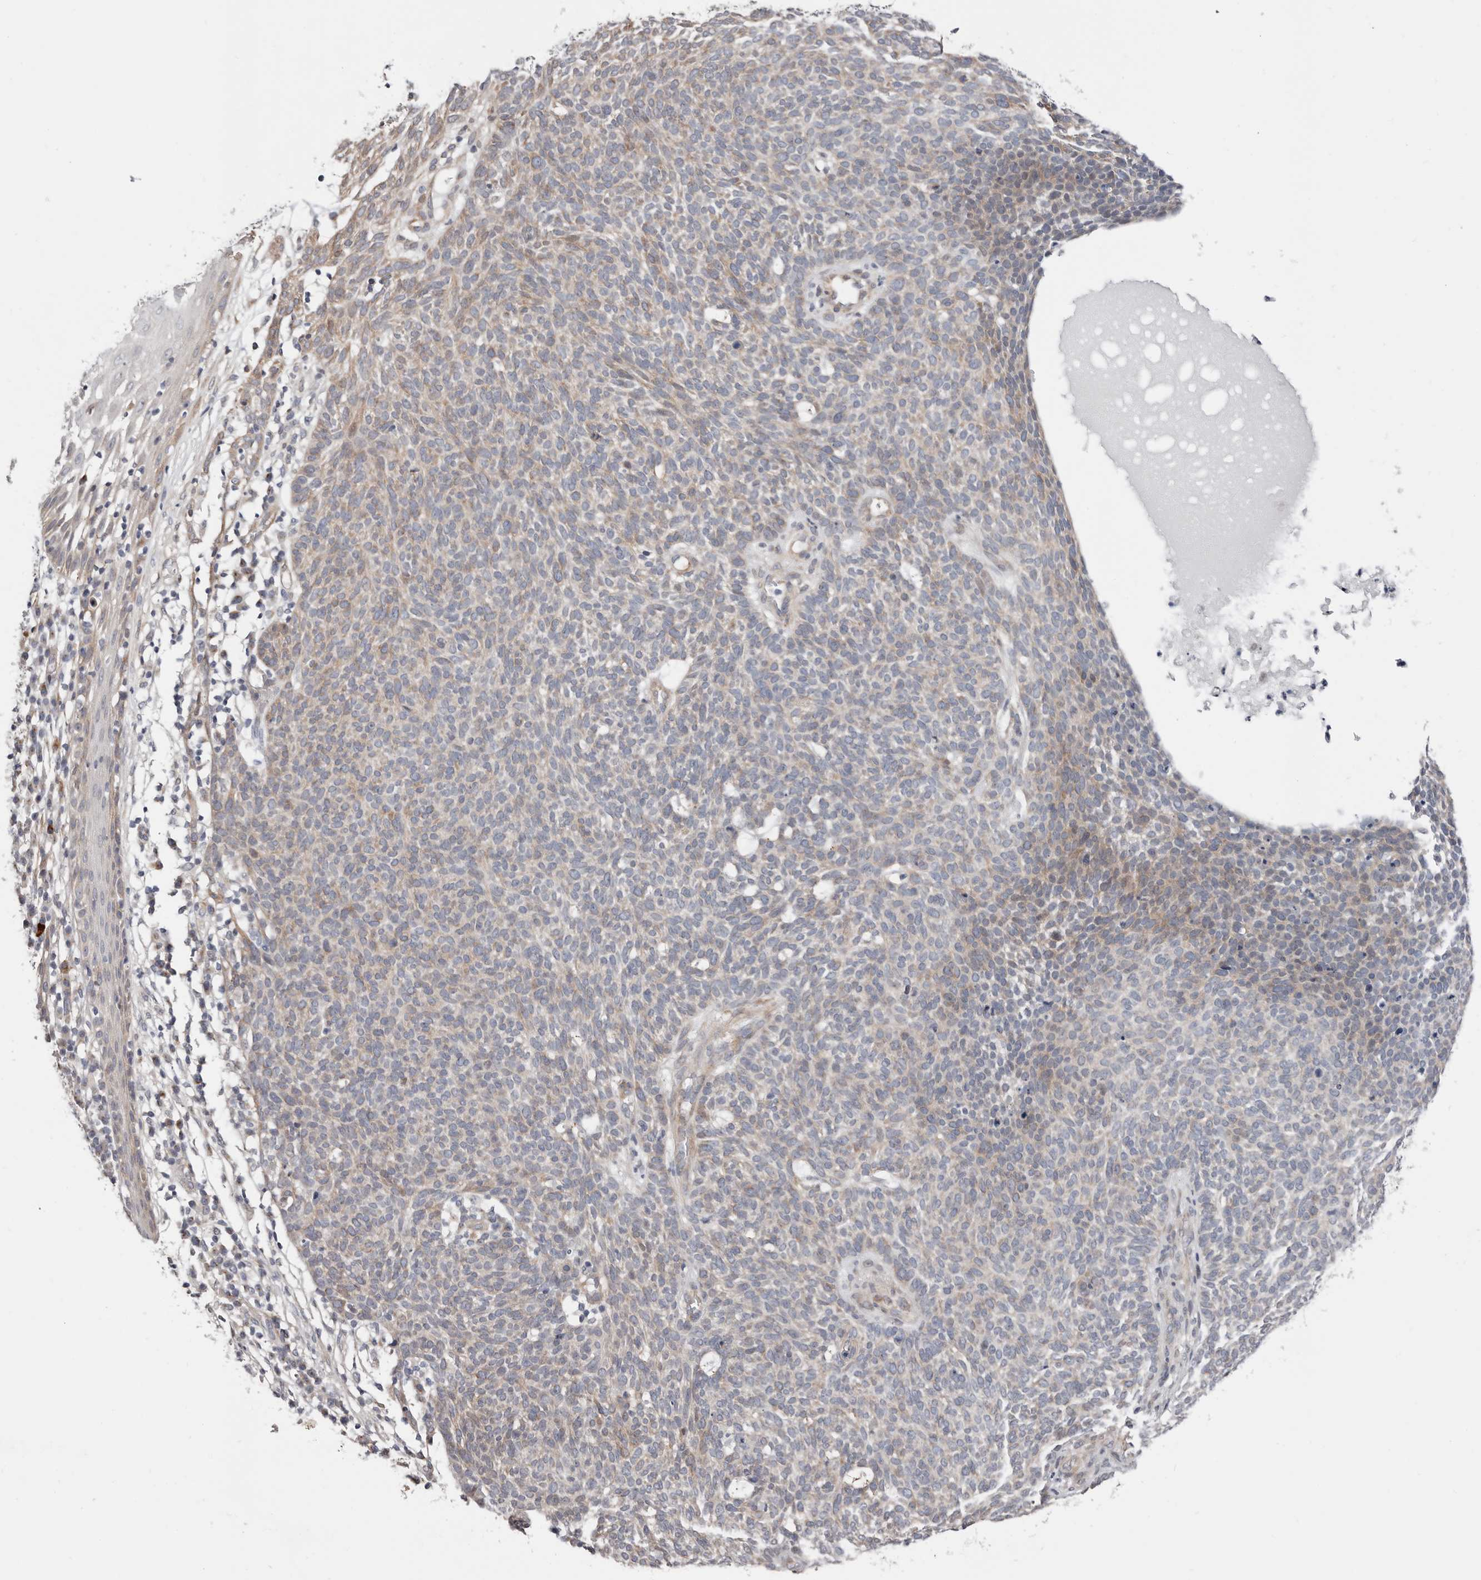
{"staining": {"intensity": "weak", "quantity": "<25%", "location": "cytoplasmic/membranous"}, "tissue": "skin cancer", "cell_type": "Tumor cells", "image_type": "cancer", "snomed": [{"axis": "morphology", "description": "Squamous cell carcinoma, NOS"}, {"axis": "topography", "description": "Skin"}], "caption": "High magnification brightfield microscopy of skin cancer stained with DAB (3,3'-diaminobenzidine) (brown) and counterstained with hematoxylin (blue): tumor cells show no significant expression.", "gene": "ASRGL1", "patient": {"sex": "female", "age": 90}}